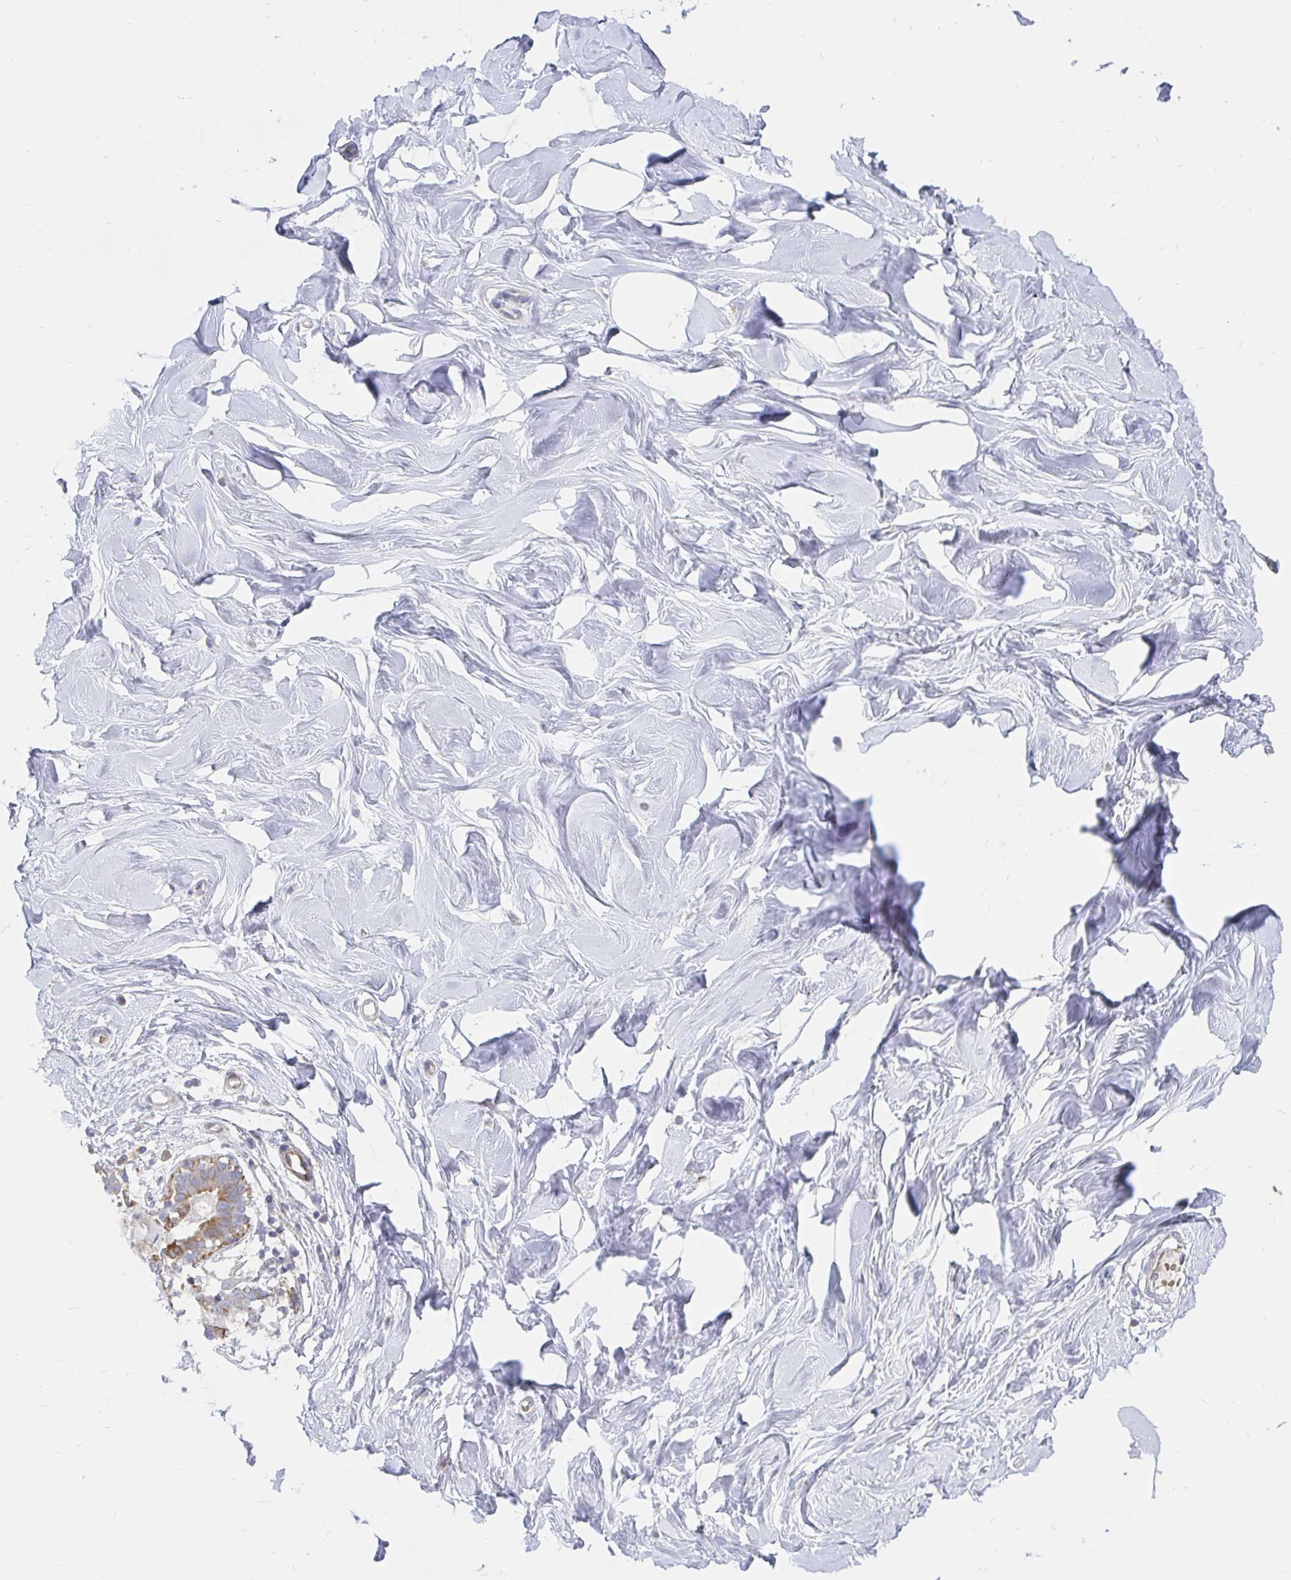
{"staining": {"intensity": "negative", "quantity": "none", "location": "none"}, "tissue": "breast", "cell_type": "Adipocytes", "image_type": "normal", "snomed": [{"axis": "morphology", "description": "Normal tissue, NOS"}, {"axis": "topography", "description": "Breast"}], "caption": "An immunohistochemistry (IHC) histopathology image of unremarkable breast is shown. There is no staining in adipocytes of breast.", "gene": "KCTD19", "patient": {"sex": "female", "age": 27}}